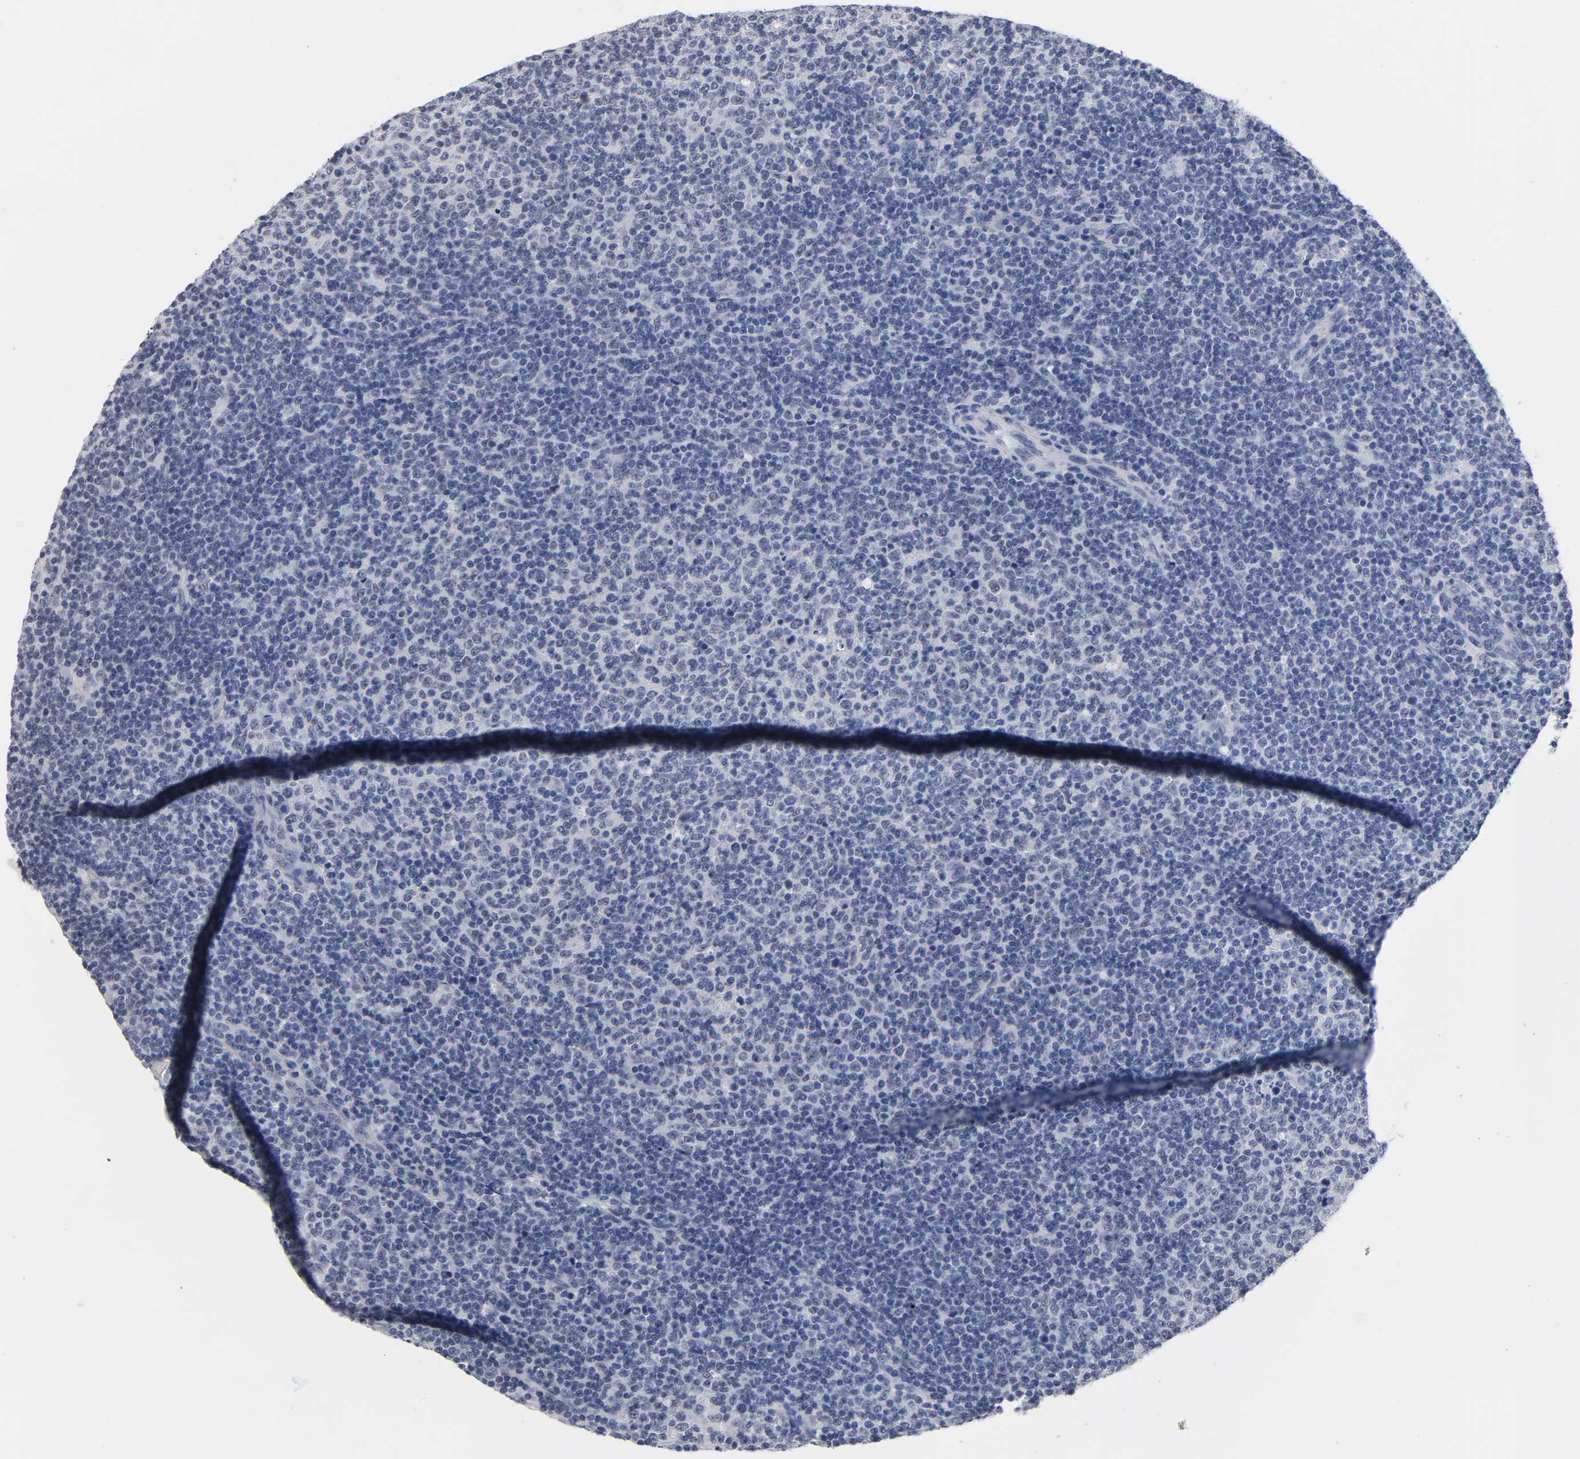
{"staining": {"intensity": "negative", "quantity": "none", "location": "none"}, "tissue": "lymphoma", "cell_type": "Tumor cells", "image_type": "cancer", "snomed": [{"axis": "morphology", "description": "Malignant lymphoma, non-Hodgkin's type, Low grade"}, {"axis": "topography", "description": "Lymph node"}], "caption": "The micrograph reveals no staining of tumor cells in low-grade malignant lymphoma, non-Hodgkin's type.", "gene": "GRHL2", "patient": {"sex": "male", "age": 70}}